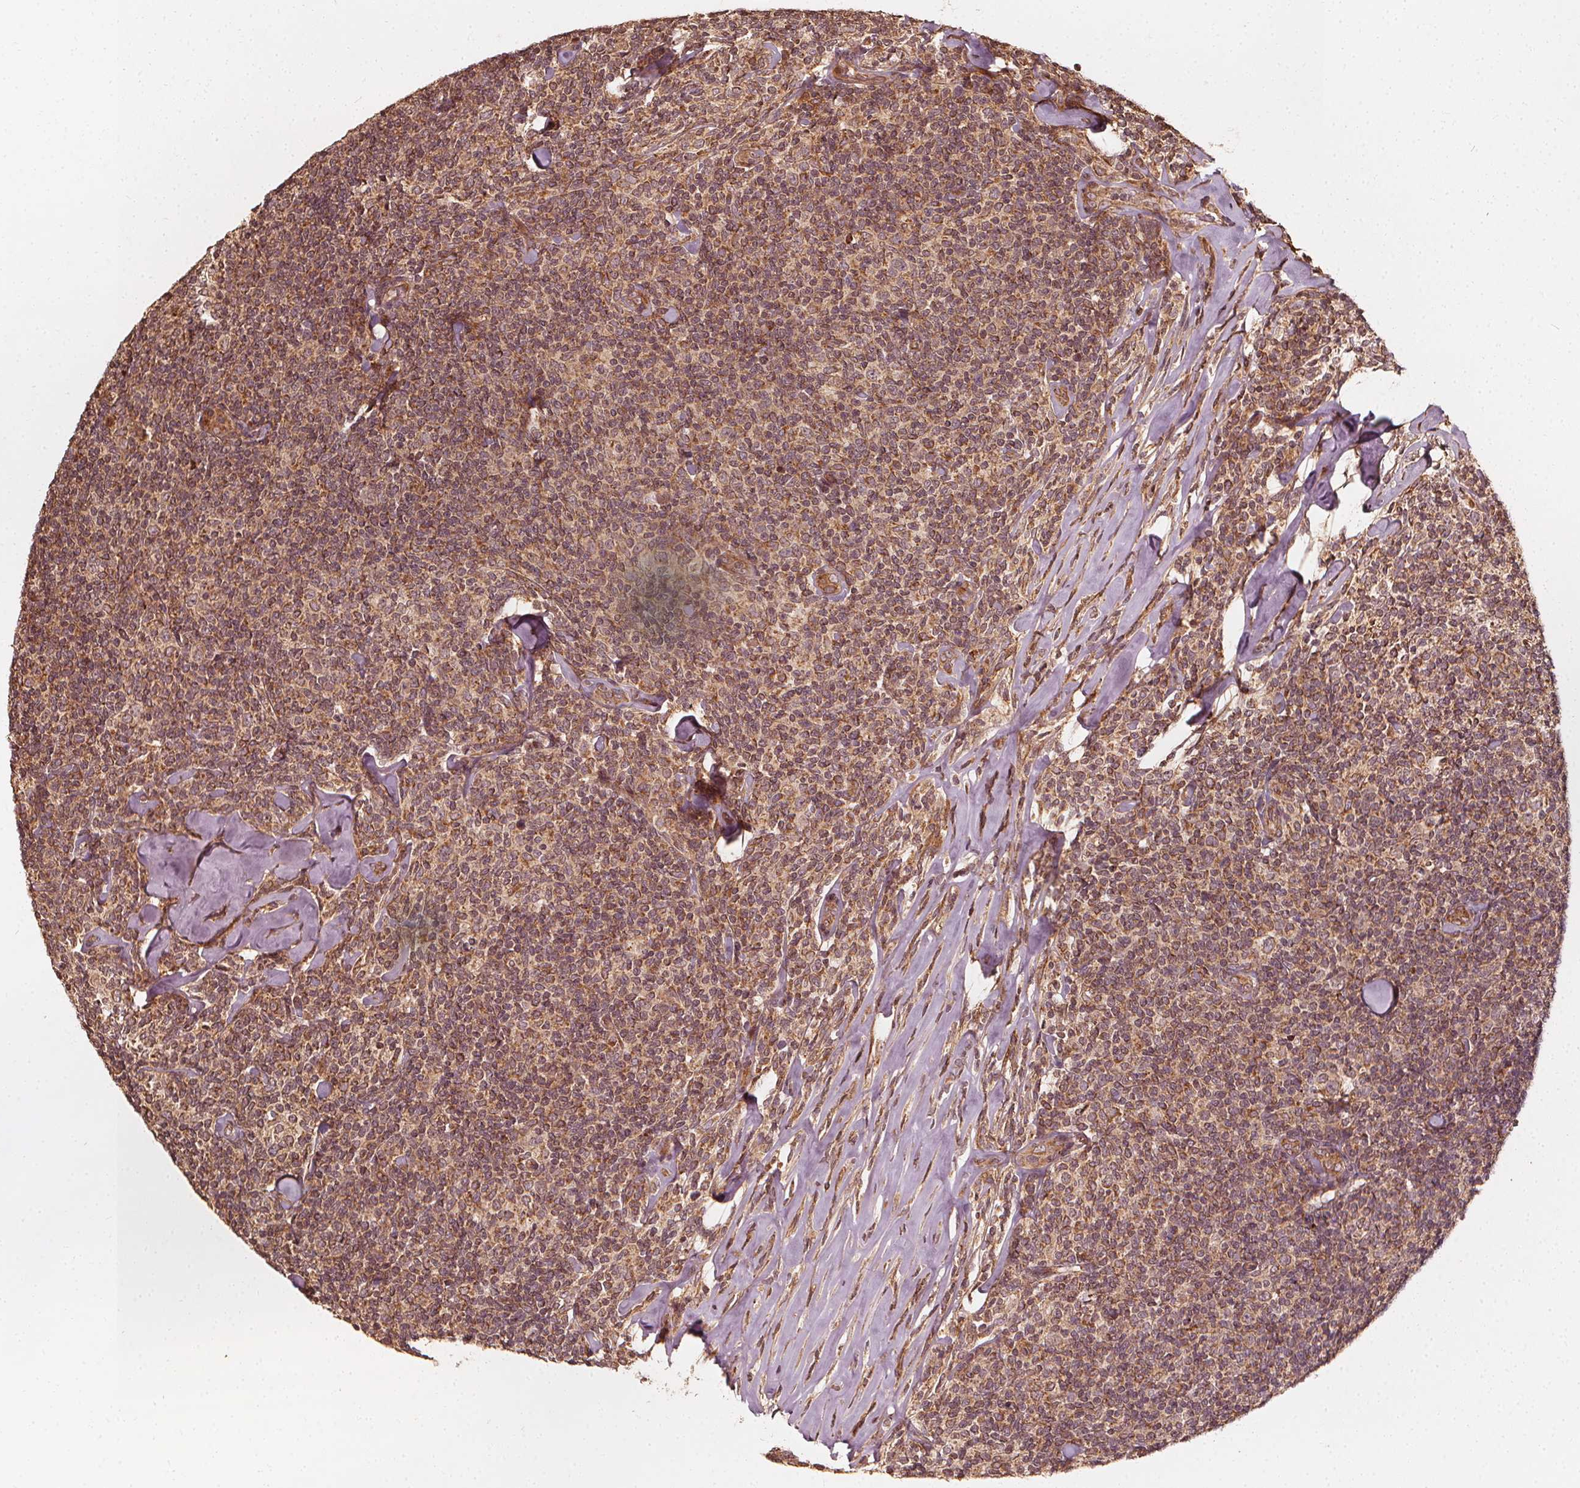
{"staining": {"intensity": "weak", "quantity": ">75%", "location": "cytoplasmic/membranous"}, "tissue": "lymphoma", "cell_type": "Tumor cells", "image_type": "cancer", "snomed": [{"axis": "morphology", "description": "Malignant lymphoma, non-Hodgkin's type, Low grade"}, {"axis": "topography", "description": "Lymph node"}], "caption": "Immunohistochemistry (IHC) (DAB) staining of human malignant lymphoma, non-Hodgkin's type (low-grade) shows weak cytoplasmic/membranous protein positivity in approximately >75% of tumor cells. (Brightfield microscopy of DAB IHC at high magnification).", "gene": "NPC1", "patient": {"sex": "female", "age": 56}}